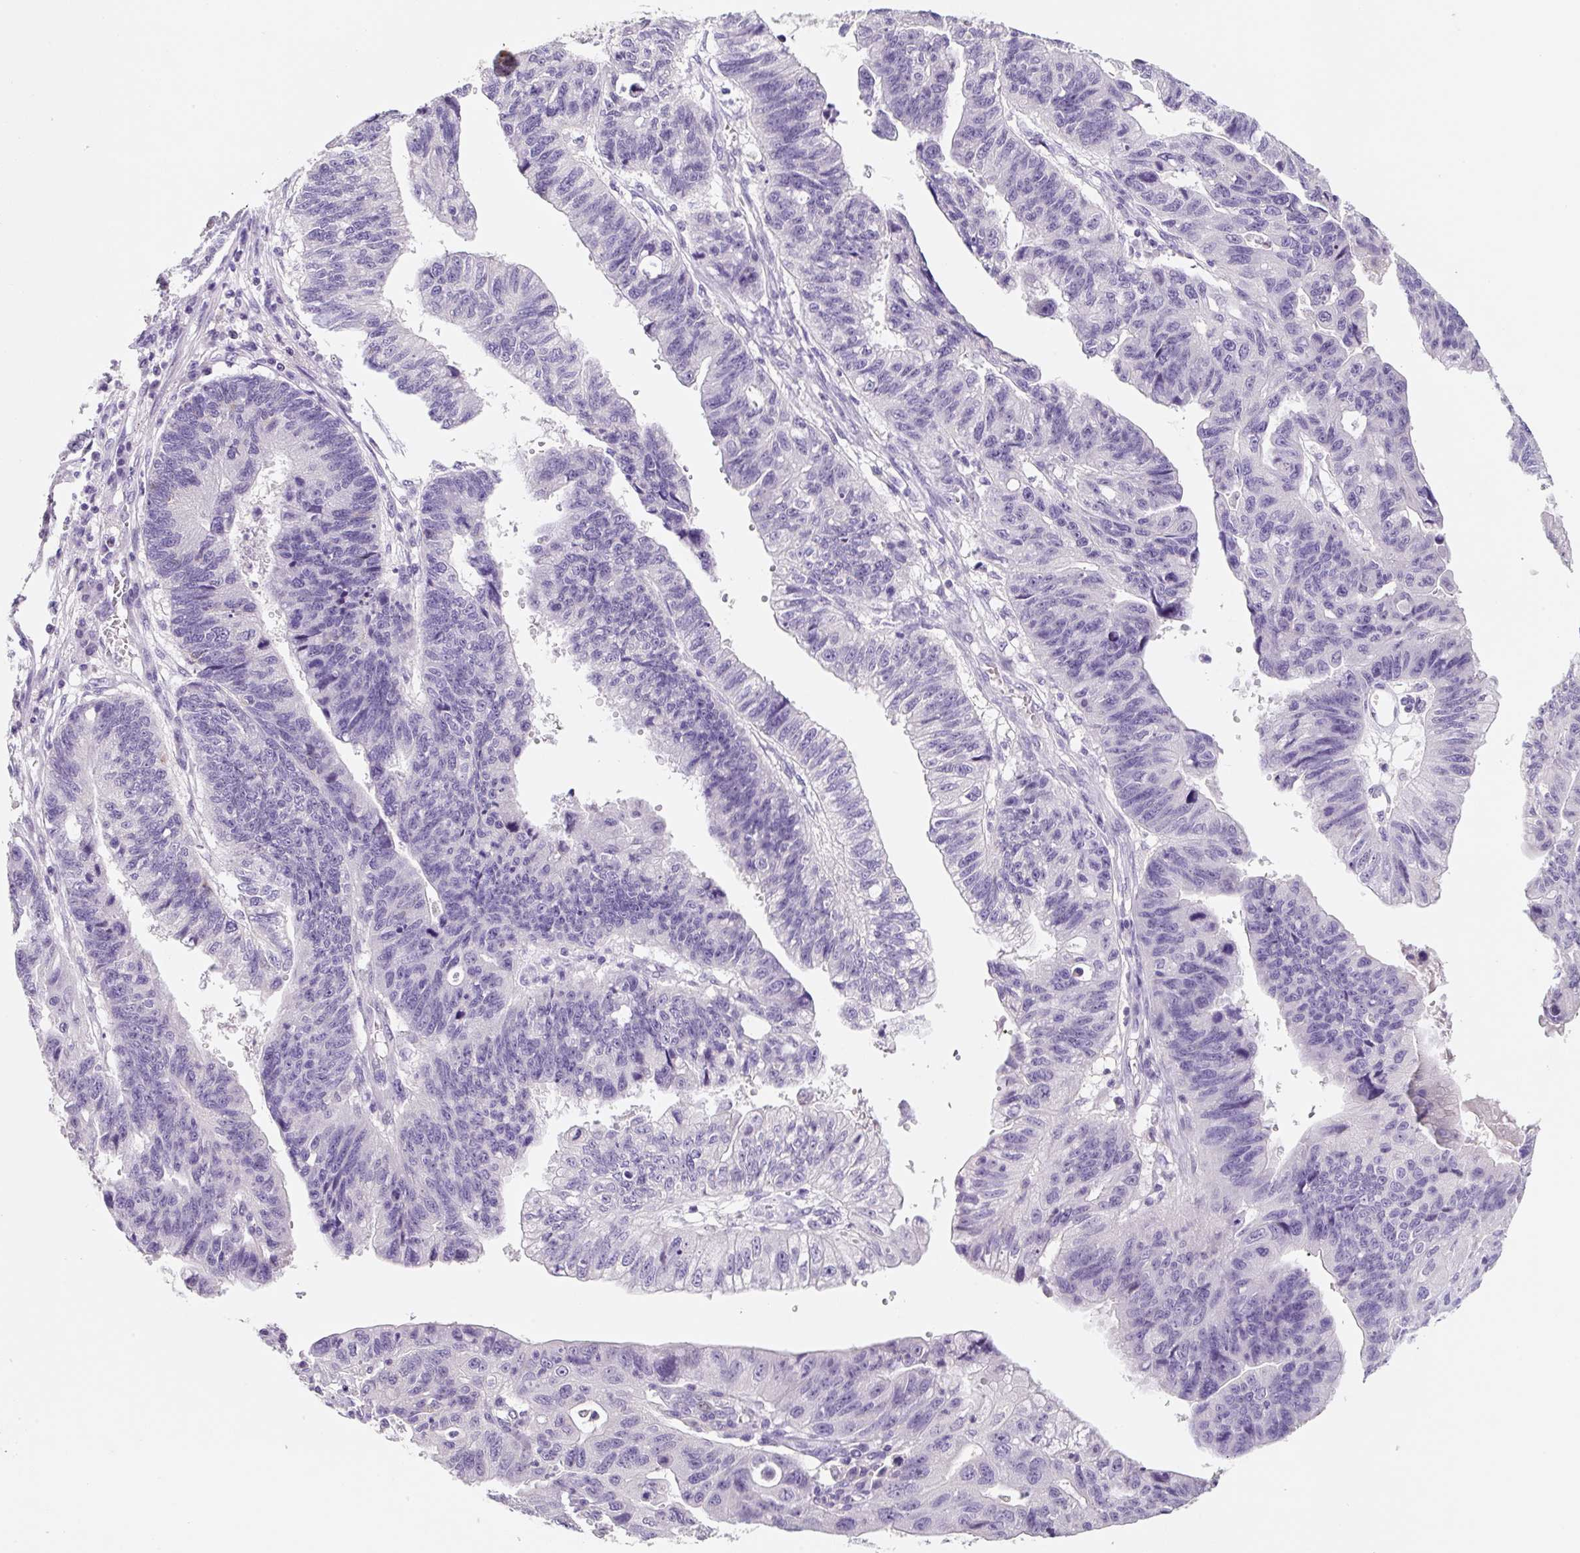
{"staining": {"intensity": "negative", "quantity": "none", "location": "none"}, "tissue": "stomach cancer", "cell_type": "Tumor cells", "image_type": "cancer", "snomed": [{"axis": "morphology", "description": "Adenocarcinoma, NOS"}, {"axis": "topography", "description": "Stomach"}], "caption": "Immunohistochemistry (IHC) micrograph of stomach cancer stained for a protein (brown), which shows no staining in tumor cells.", "gene": "SYP", "patient": {"sex": "male", "age": 59}}